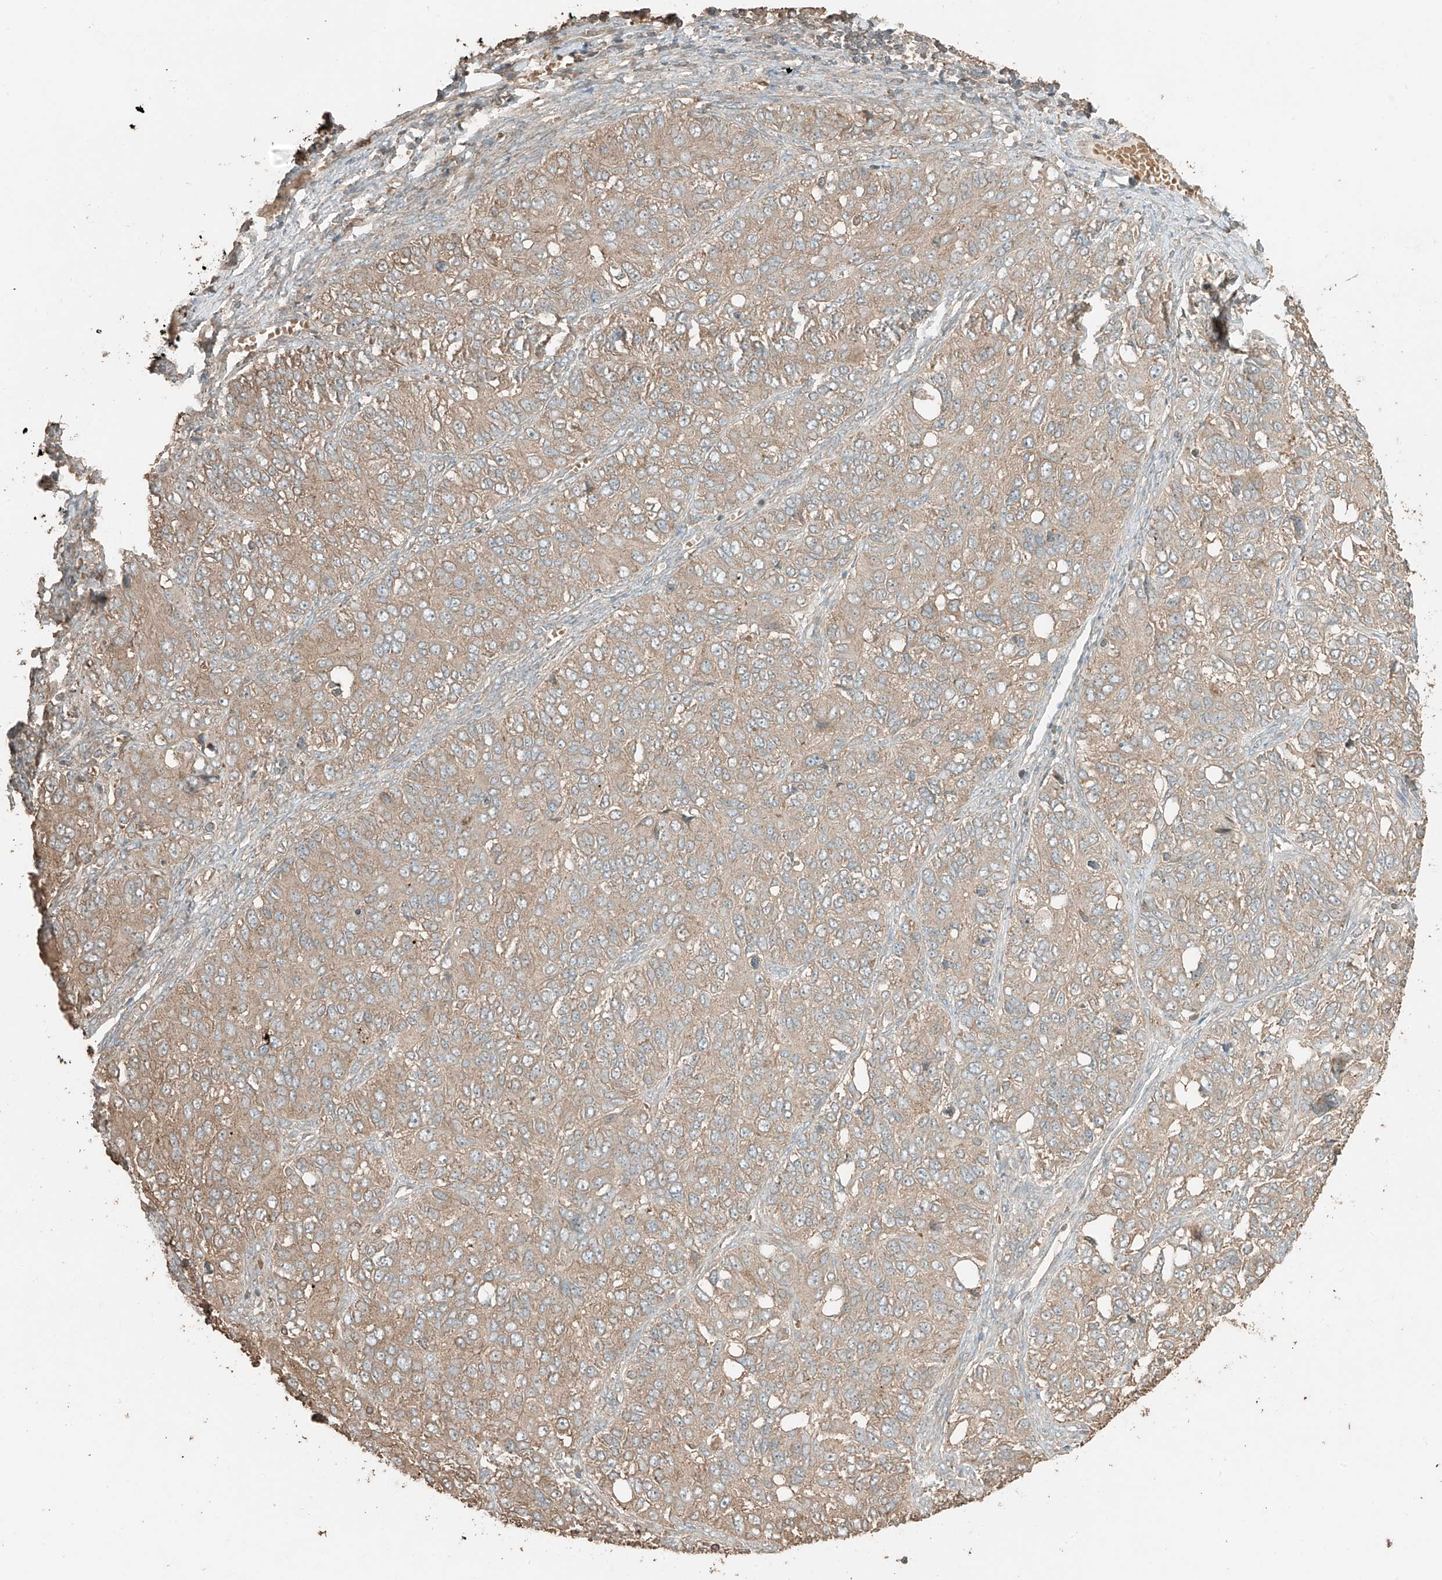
{"staining": {"intensity": "weak", "quantity": ">75%", "location": "cytoplasmic/membranous"}, "tissue": "ovarian cancer", "cell_type": "Tumor cells", "image_type": "cancer", "snomed": [{"axis": "morphology", "description": "Carcinoma, endometroid"}, {"axis": "topography", "description": "Ovary"}], "caption": "Protein expression analysis of ovarian endometroid carcinoma displays weak cytoplasmic/membranous expression in about >75% of tumor cells. The staining was performed using DAB (3,3'-diaminobenzidine), with brown indicating positive protein expression. Nuclei are stained blue with hematoxylin.", "gene": "RFTN2", "patient": {"sex": "female", "age": 51}}